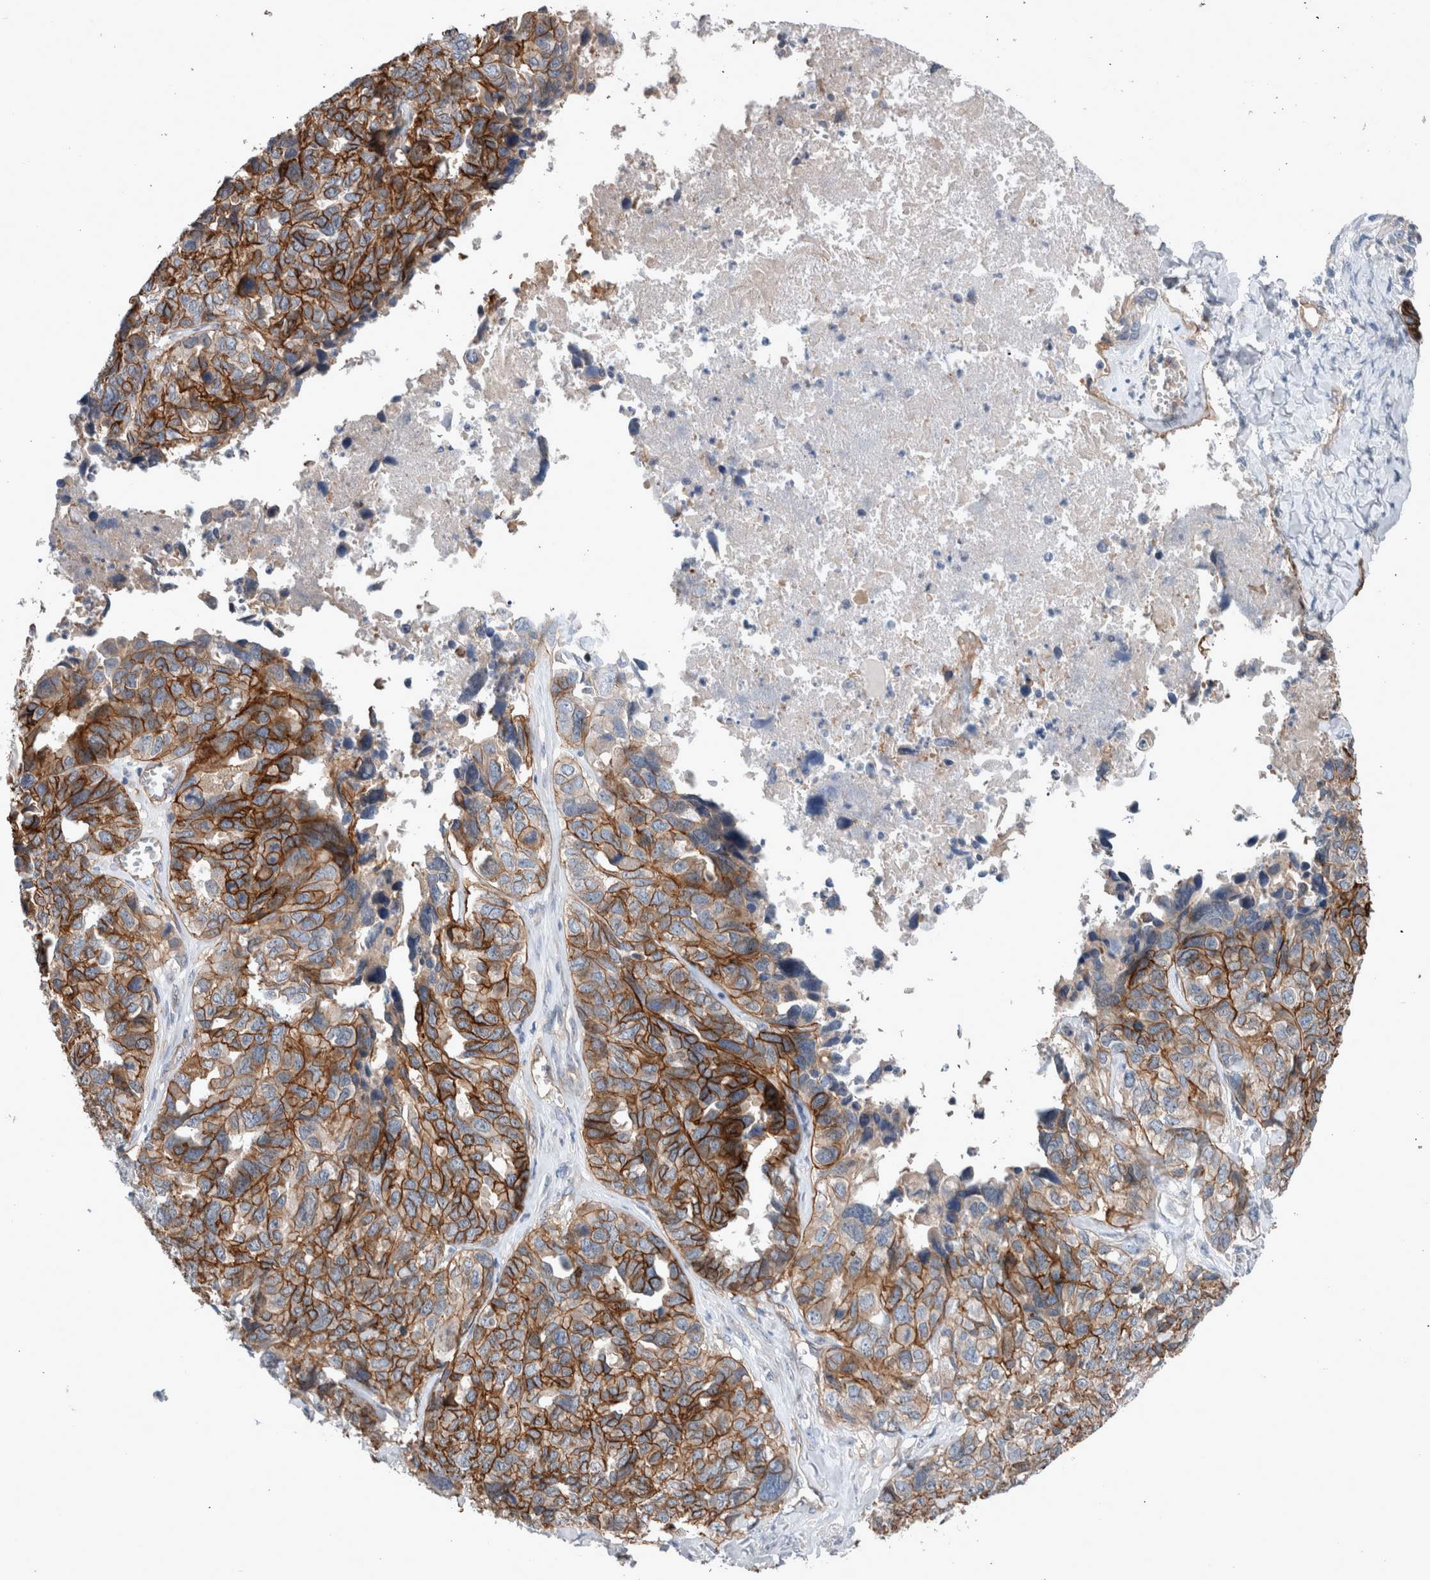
{"staining": {"intensity": "strong", "quantity": ">75%", "location": "cytoplasmic/membranous"}, "tissue": "ovarian cancer", "cell_type": "Tumor cells", "image_type": "cancer", "snomed": [{"axis": "morphology", "description": "Cystadenocarcinoma, serous, NOS"}, {"axis": "topography", "description": "Ovary"}], "caption": "A high-resolution photomicrograph shows immunohistochemistry (IHC) staining of ovarian cancer (serous cystadenocarcinoma), which exhibits strong cytoplasmic/membranous staining in approximately >75% of tumor cells. The protein is stained brown, and the nuclei are stained in blue (DAB IHC with brightfield microscopy, high magnification).", "gene": "BCAM", "patient": {"sex": "female", "age": 79}}